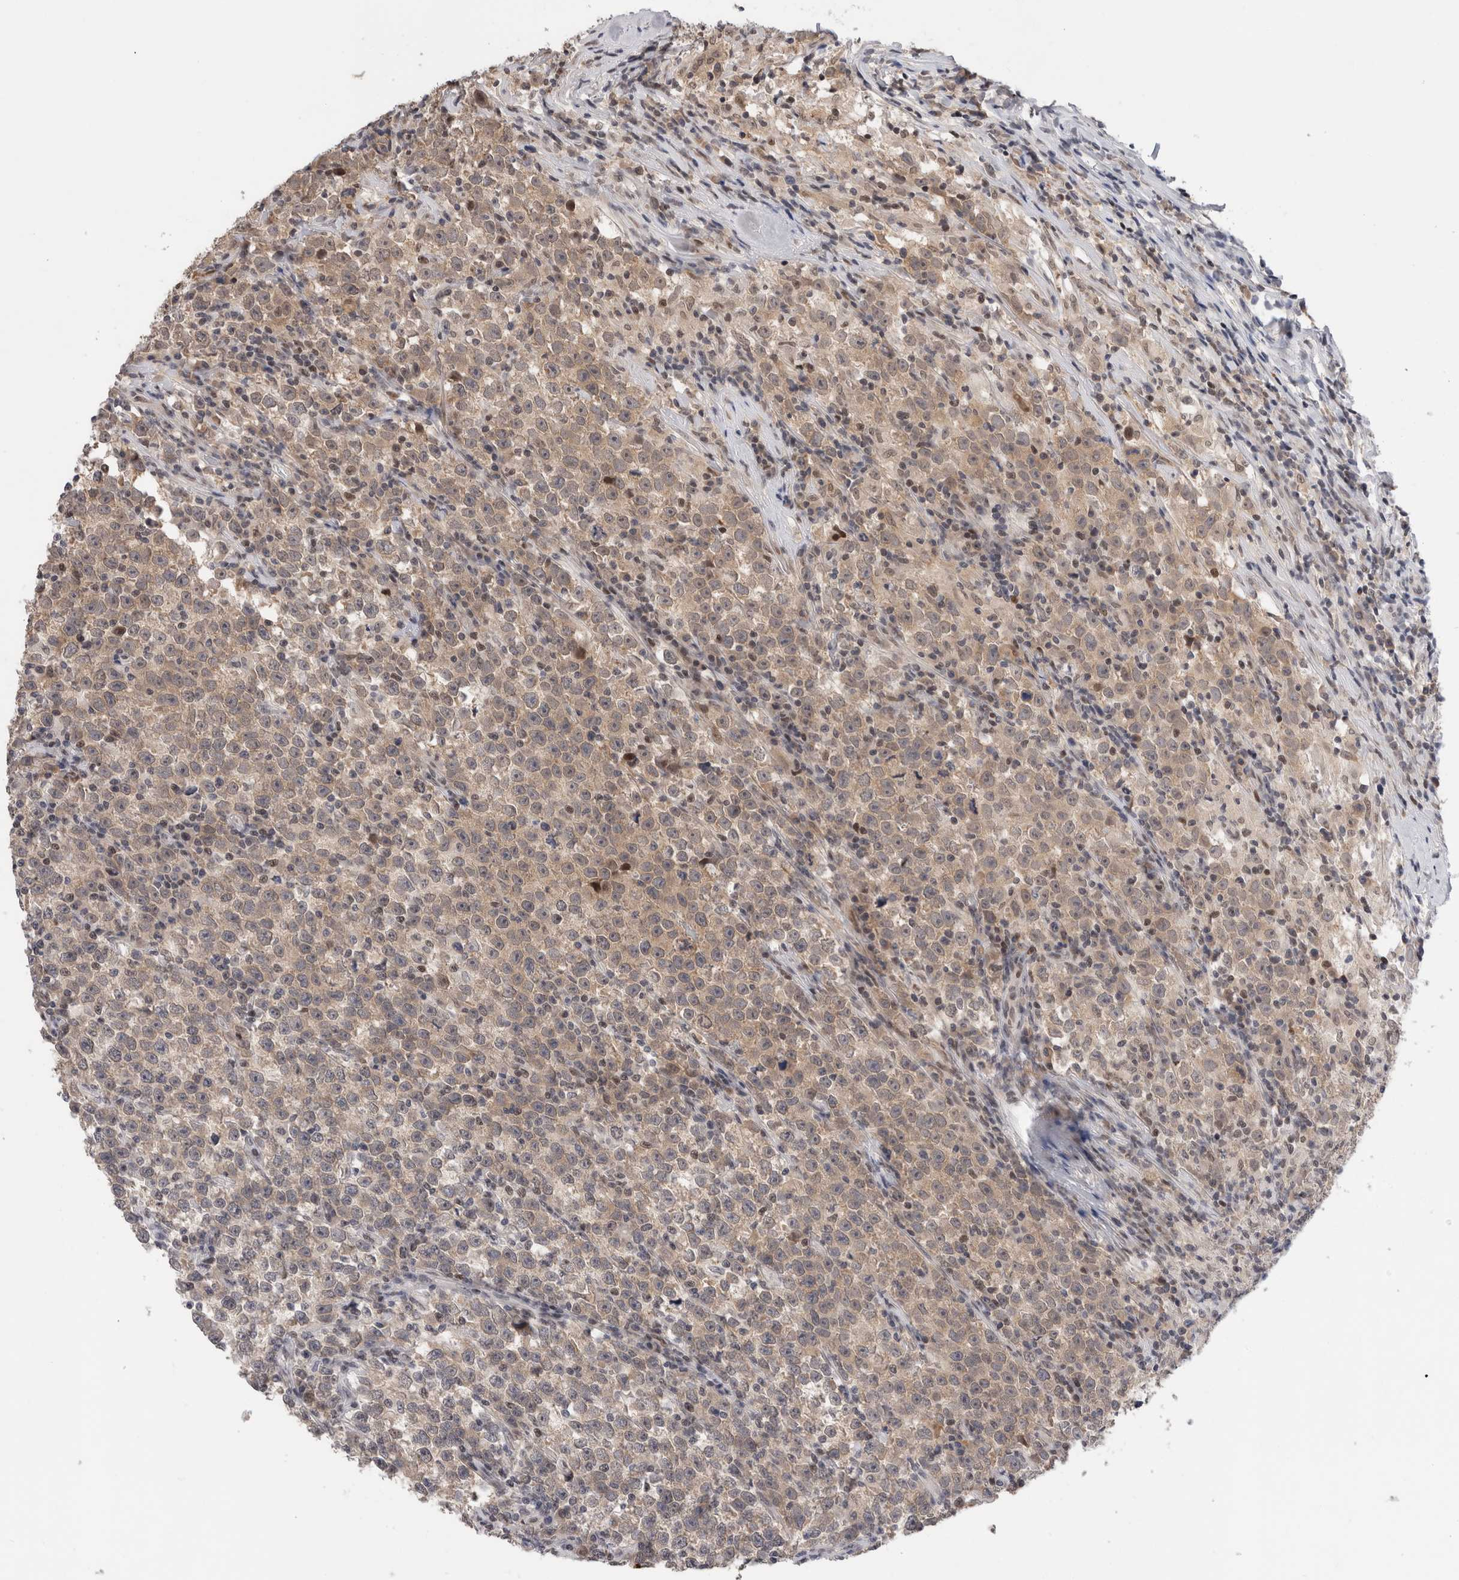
{"staining": {"intensity": "weak", "quantity": ">75%", "location": "cytoplasmic/membranous"}, "tissue": "testis cancer", "cell_type": "Tumor cells", "image_type": "cancer", "snomed": [{"axis": "morphology", "description": "Normal tissue, NOS"}, {"axis": "morphology", "description": "Seminoma, NOS"}, {"axis": "topography", "description": "Testis"}], "caption": "An immunohistochemistry image of neoplastic tissue is shown. Protein staining in brown labels weak cytoplasmic/membranous positivity in testis seminoma within tumor cells.", "gene": "ZNF521", "patient": {"sex": "male", "age": 43}}